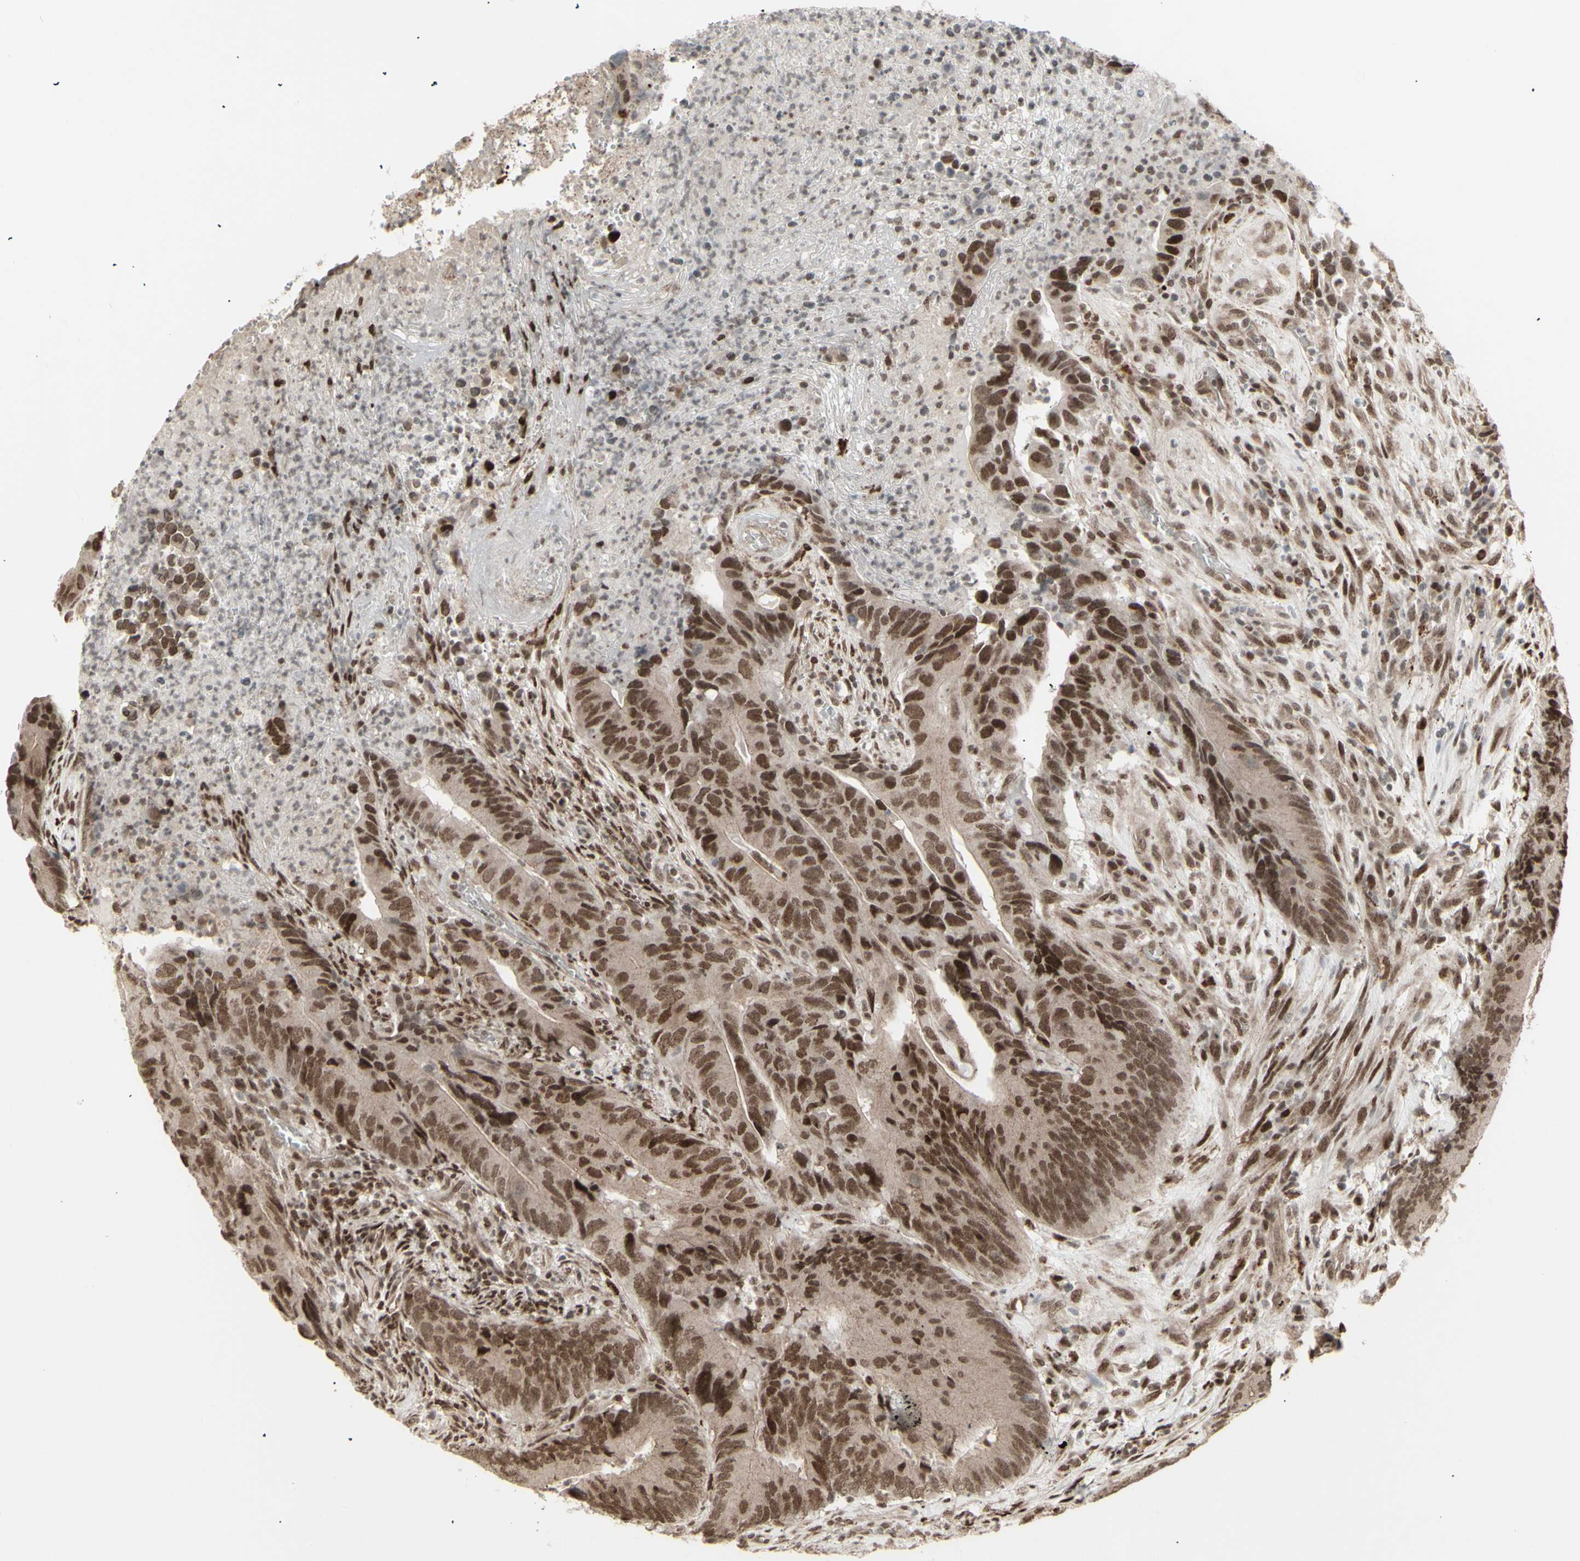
{"staining": {"intensity": "moderate", "quantity": ">75%", "location": "cytoplasmic/membranous,nuclear"}, "tissue": "colorectal cancer", "cell_type": "Tumor cells", "image_type": "cancer", "snomed": [{"axis": "morphology", "description": "Normal tissue, NOS"}, {"axis": "morphology", "description": "Adenocarcinoma, NOS"}, {"axis": "topography", "description": "Colon"}], "caption": "A histopathology image of colorectal cancer (adenocarcinoma) stained for a protein reveals moderate cytoplasmic/membranous and nuclear brown staining in tumor cells.", "gene": "CBX1", "patient": {"sex": "male", "age": 56}}